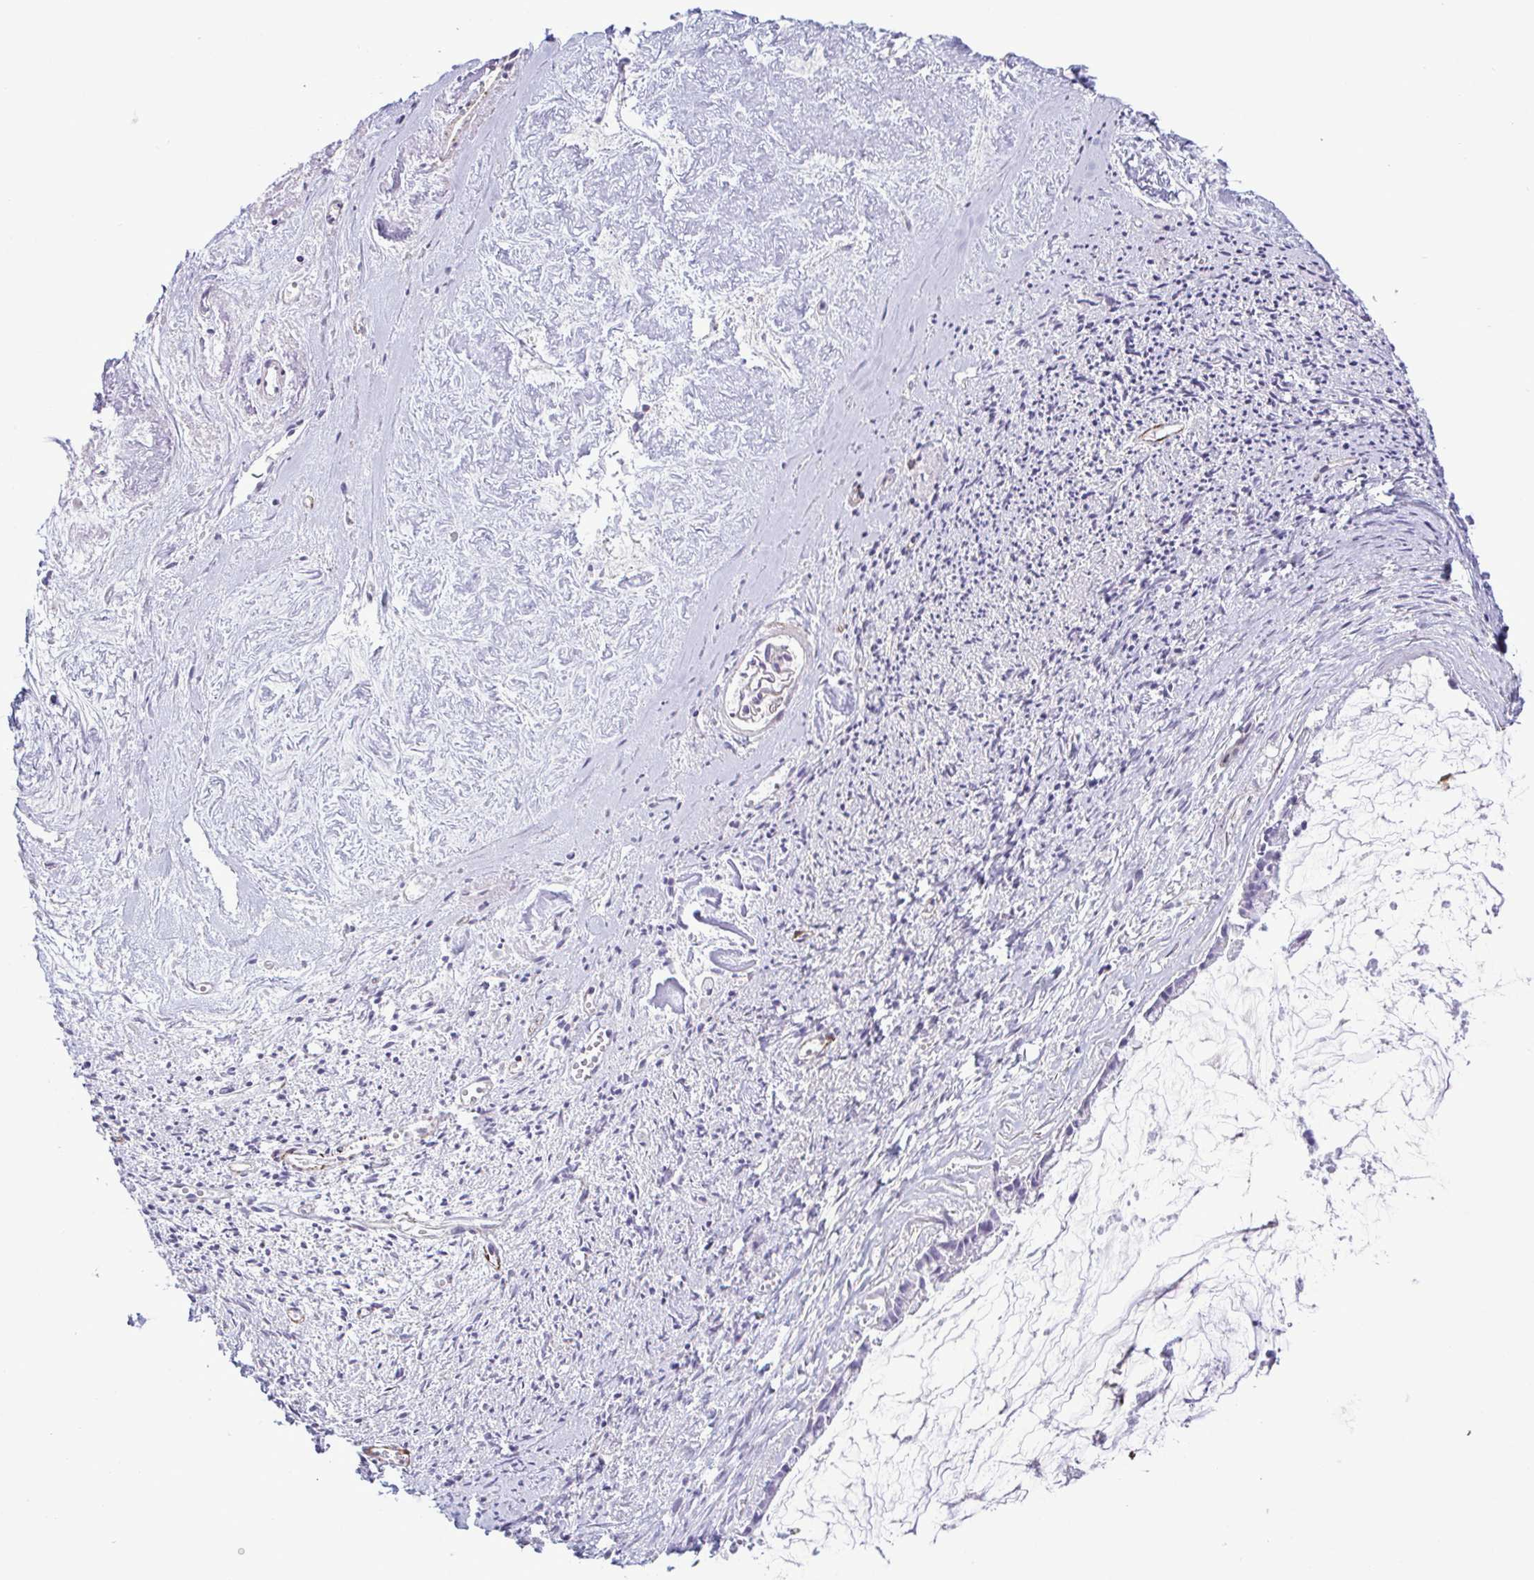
{"staining": {"intensity": "negative", "quantity": "none", "location": "none"}, "tissue": "ovarian cancer", "cell_type": "Tumor cells", "image_type": "cancer", "snomed": [{"axis": "morphology", "description": "Cystadenocarcinoma, mucinous, NOS"}, {"axis": "topography", "description": "Ovary"}], "caption": "Ovarian cancer was stained to show a protein in brown. There is no significant positivity in tumor cells.", "gene": "SYNPO2L", "patient": {"sex": "female", "age": 90}}